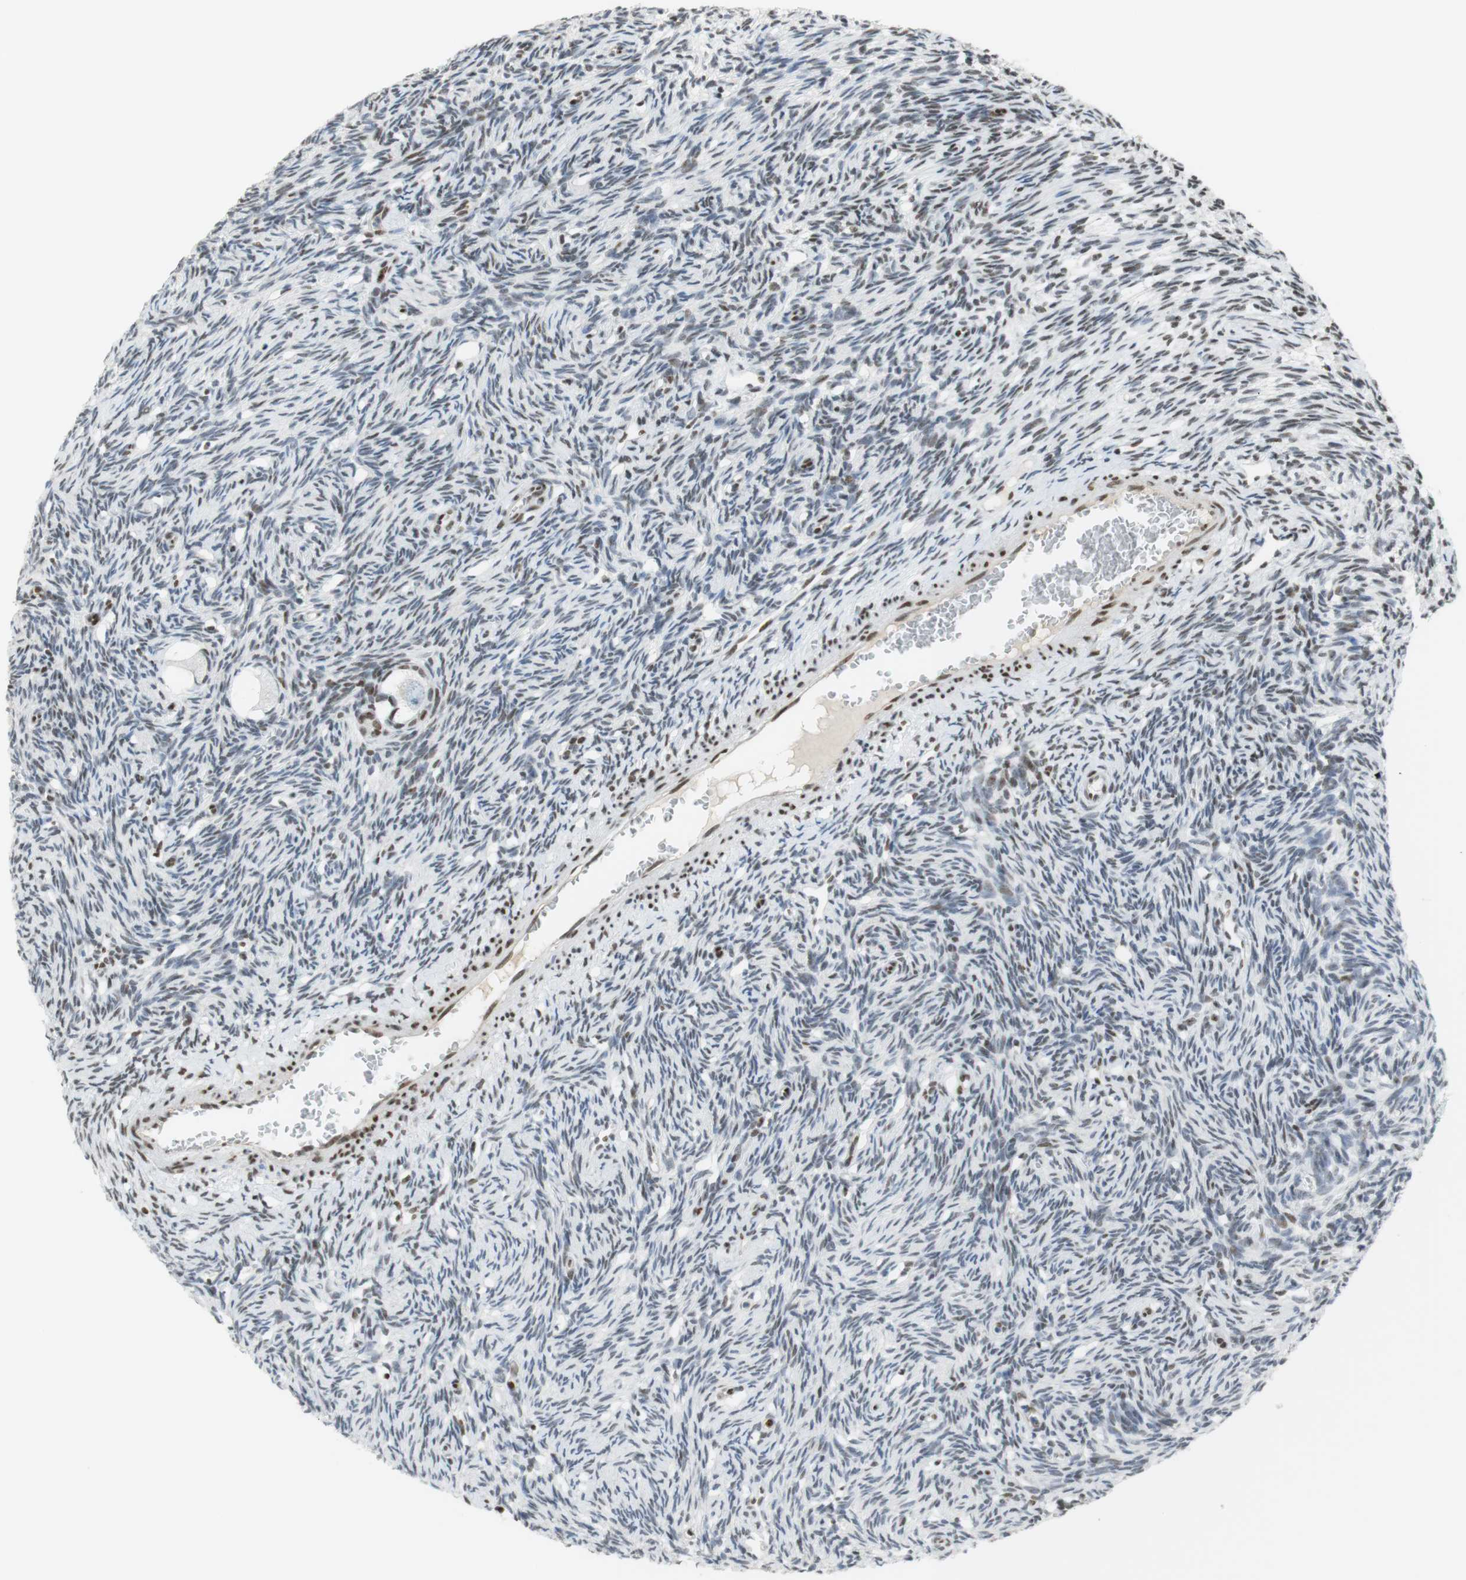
{"staining": {"intensity": "moderate", "quantity": "25%-75%", "location": "nuclear"}, "tissue": "ovary", "cell_type": "Follicle cells", "image_type": "normal", "snomed": [{"axis": "morphology", "description": "Normal tissue, NOS"}, {"axis": "topography", "description": "Ovary"}], "caption": "Immunohistochemistry (DAB) staining of normal ovary displays moderate nuclear protein expression in approximately 25%-75% of follicle cells.", "gene": "BMI1", "patient": {"sex": "female", "age": 33}}